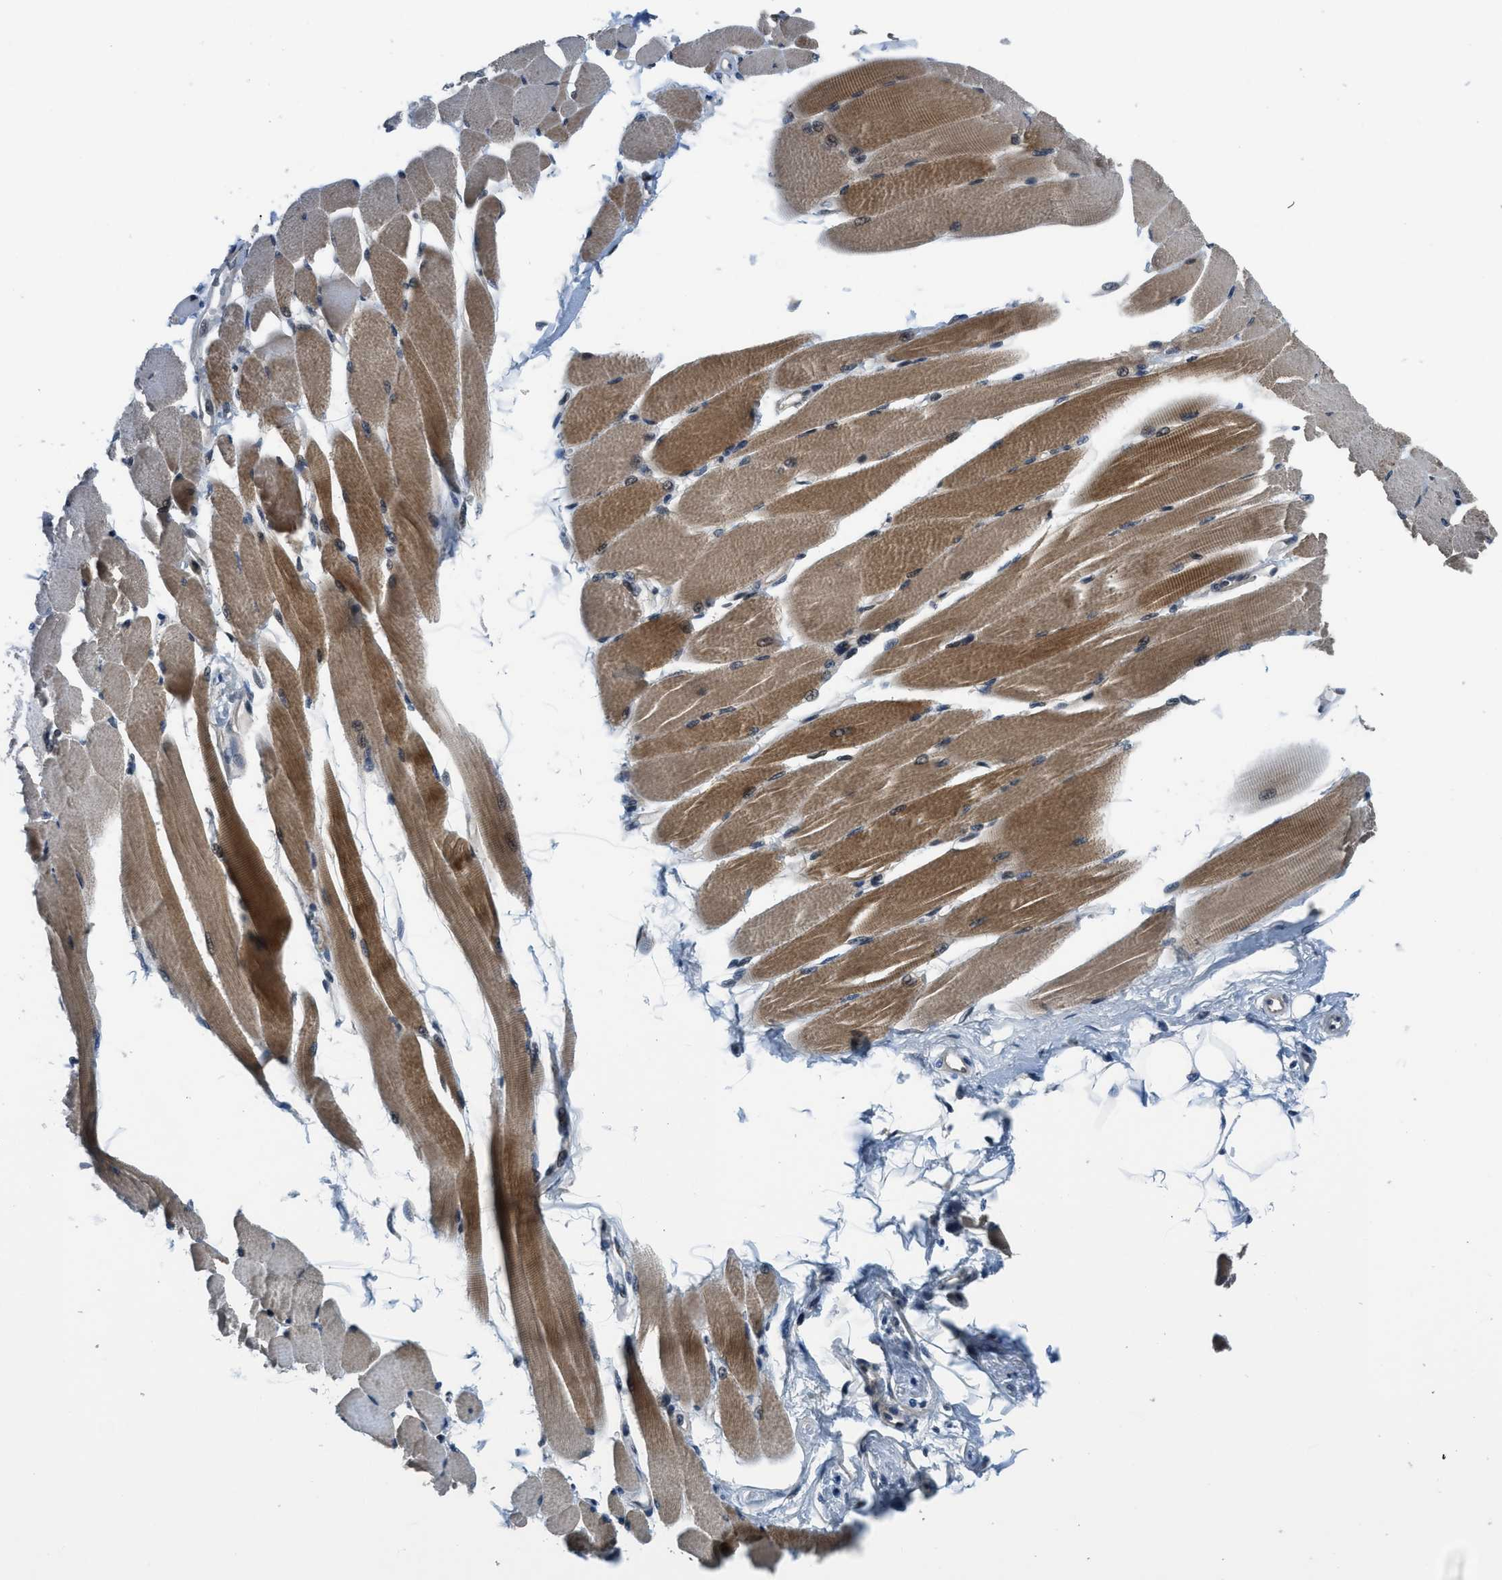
{"staining": {"intensity": "moderate", "quantity": ">75%", "location": "cytoplasmic/membranous,nuclear"}, "tissue": "skeletal muscle", "cell_type": "Myocytes", "image_type": "normal", "snomed": [{"axis": "morphology", "description": "Normal tissue, NOS"}, {"axis": "topography", "description": "Skeletal muscle"}, {"axis": "topography", "description": "Peripheral nerve tissue"}], "caption": "Human skeletal muscle stained with a brown dye exhibits moderate cytoplasmic/membranous,nuclear positive staining in about >75% of myocytes.", "gene": "SETD5", "patient": {"sex": "female", "age": 84}}